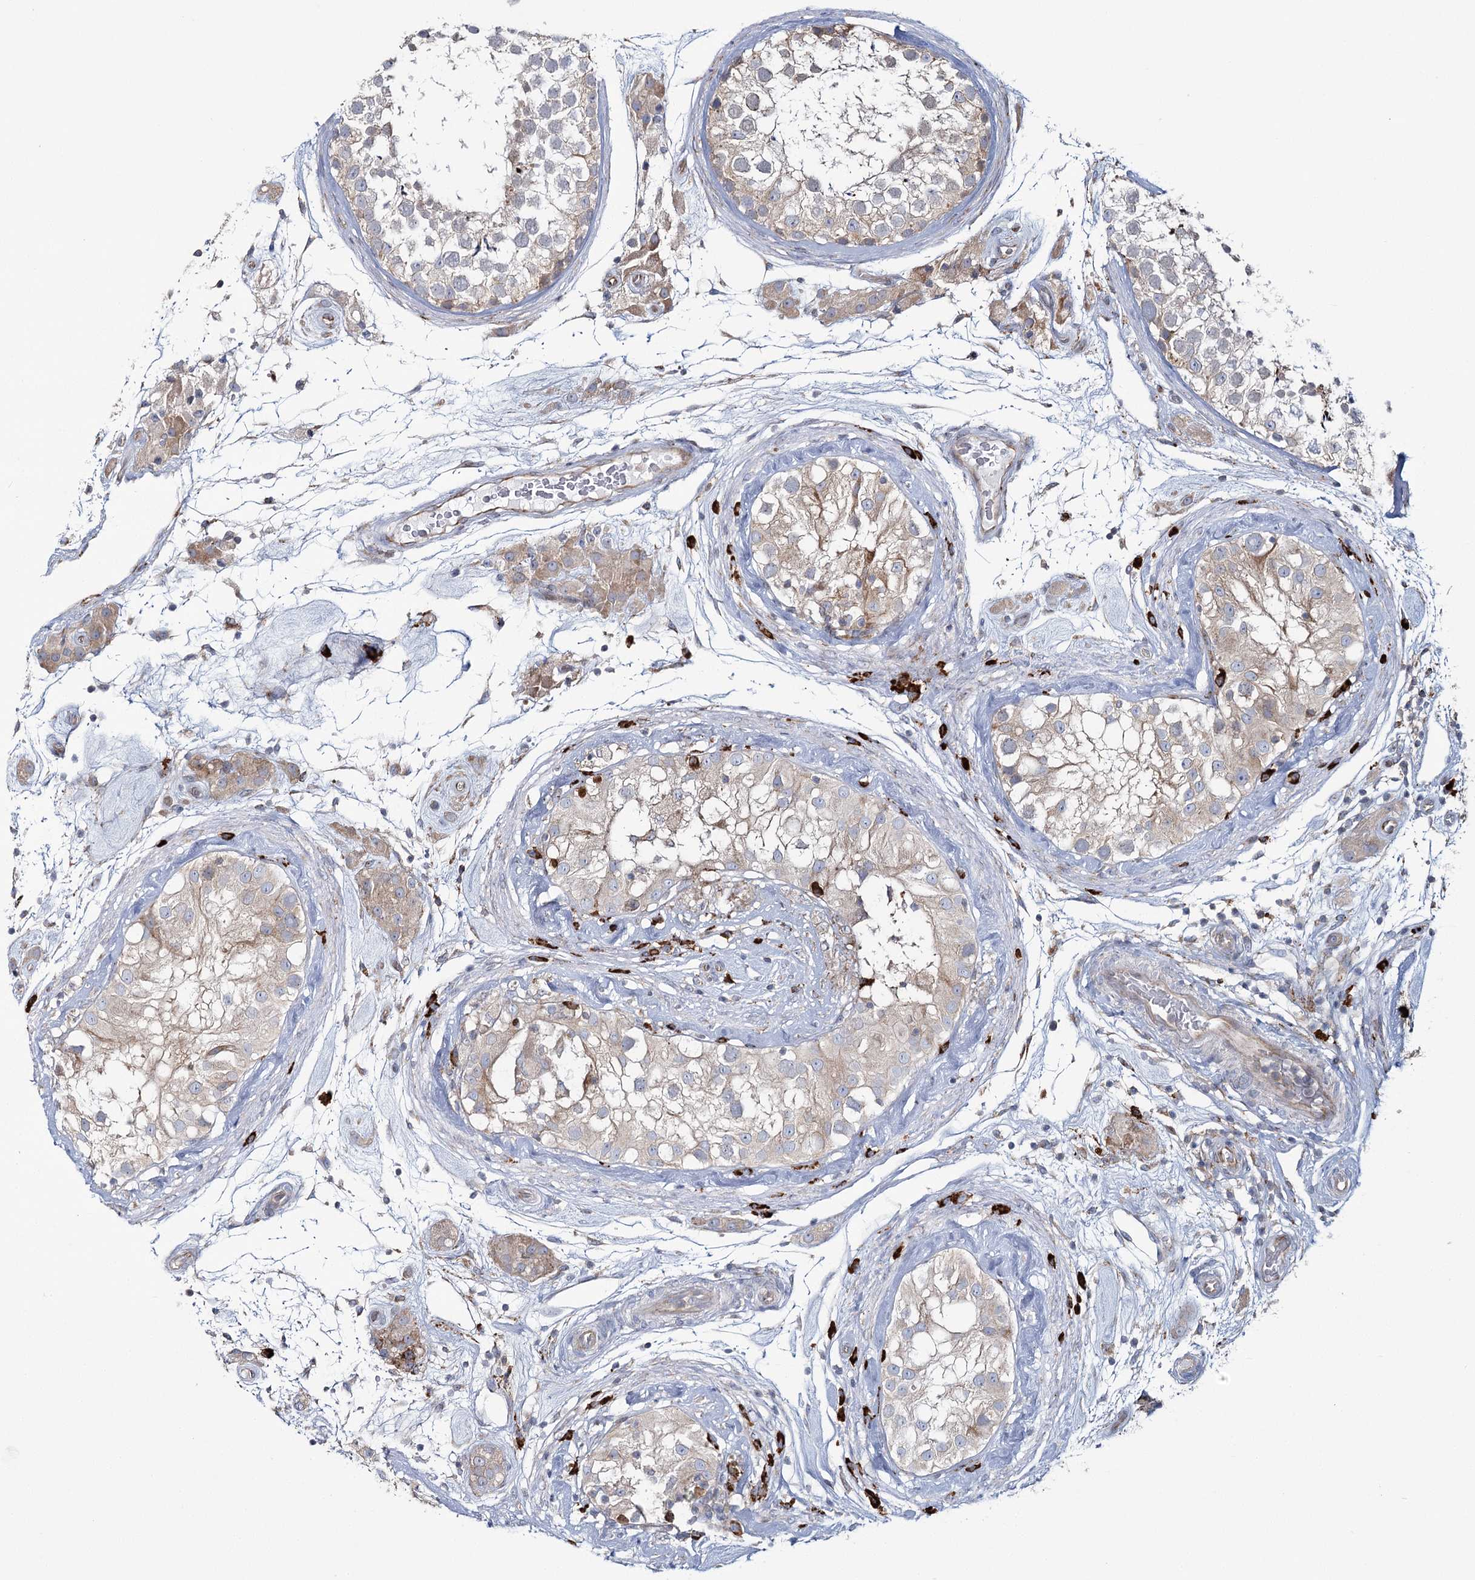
{"staining": {"intensity": "weak", "quantity": "<25%", "location": "cytoplasmic/membranous"}, "tissue": "testis", "cell_type": "Cells in seminiferous ducts", "image_type": "normal", "snomed": [{"axis": "morphology", "description": "Normal tissue, NOS"}, {"axis": "topography", "description": "Testis"}], "caption": "High power microscopy micrograph of an immunohistochemistry histopathology image of unremarkable testis, revealing no significant positivity in cells in seminiferous ducts. (Stains: DAB immunohistochemistry (IHC) with hematoxylin counter stain, Microscopy: brightfield microscopy at high magnification).", "gene": "POGLUT1", "patient": {"sex": "male", "age": 46}}